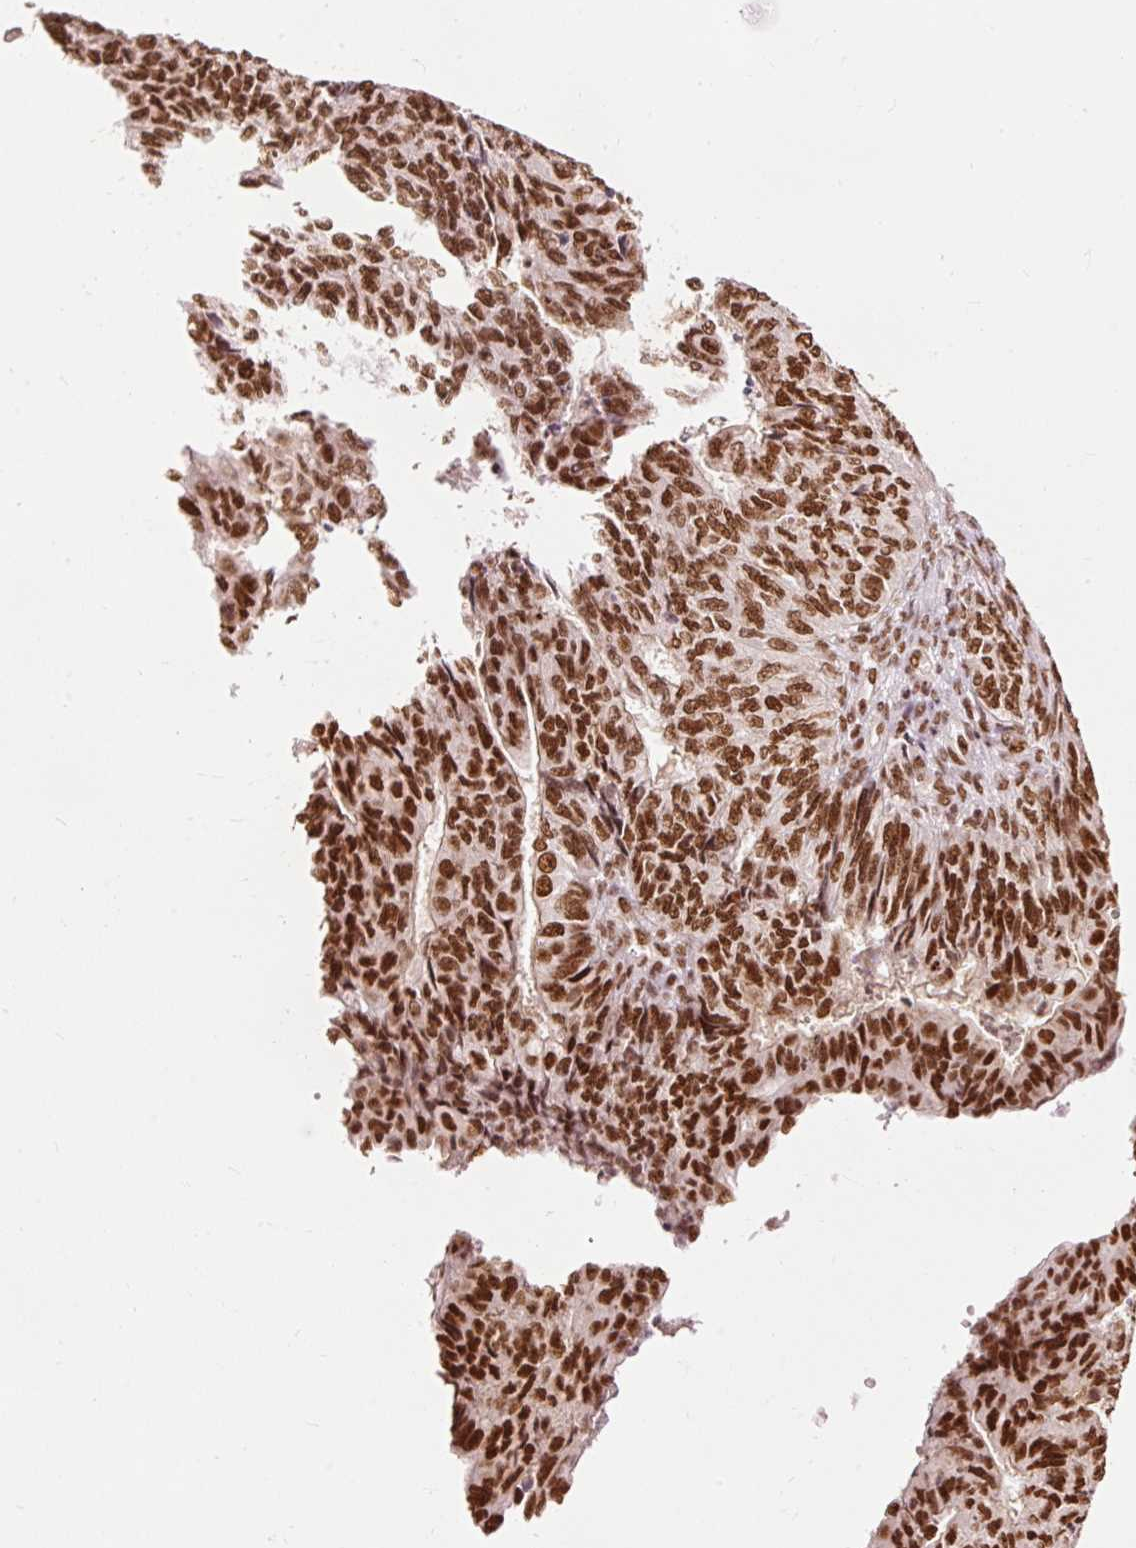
{"staining": {"intensity": "strong", "quantity": ">75%", "location": "nuclear"}, "tissue": "endometrial cancer", "cell_type": "Tumor cells", "image_type": "cancer", "snomed": [{"axis": "morphology", "description": "Adenocarcinoma, NOS"}, {"axis": "topography", "description": "Endometrium"}], "caption": "Immunohistochemistry of human endometrial adenocarcinoma displays high levels of strong nuclear expression in about >75% of tumor cells.", "gene": "ZBTB44", "patient": {"sex": "female", "age": 32}}